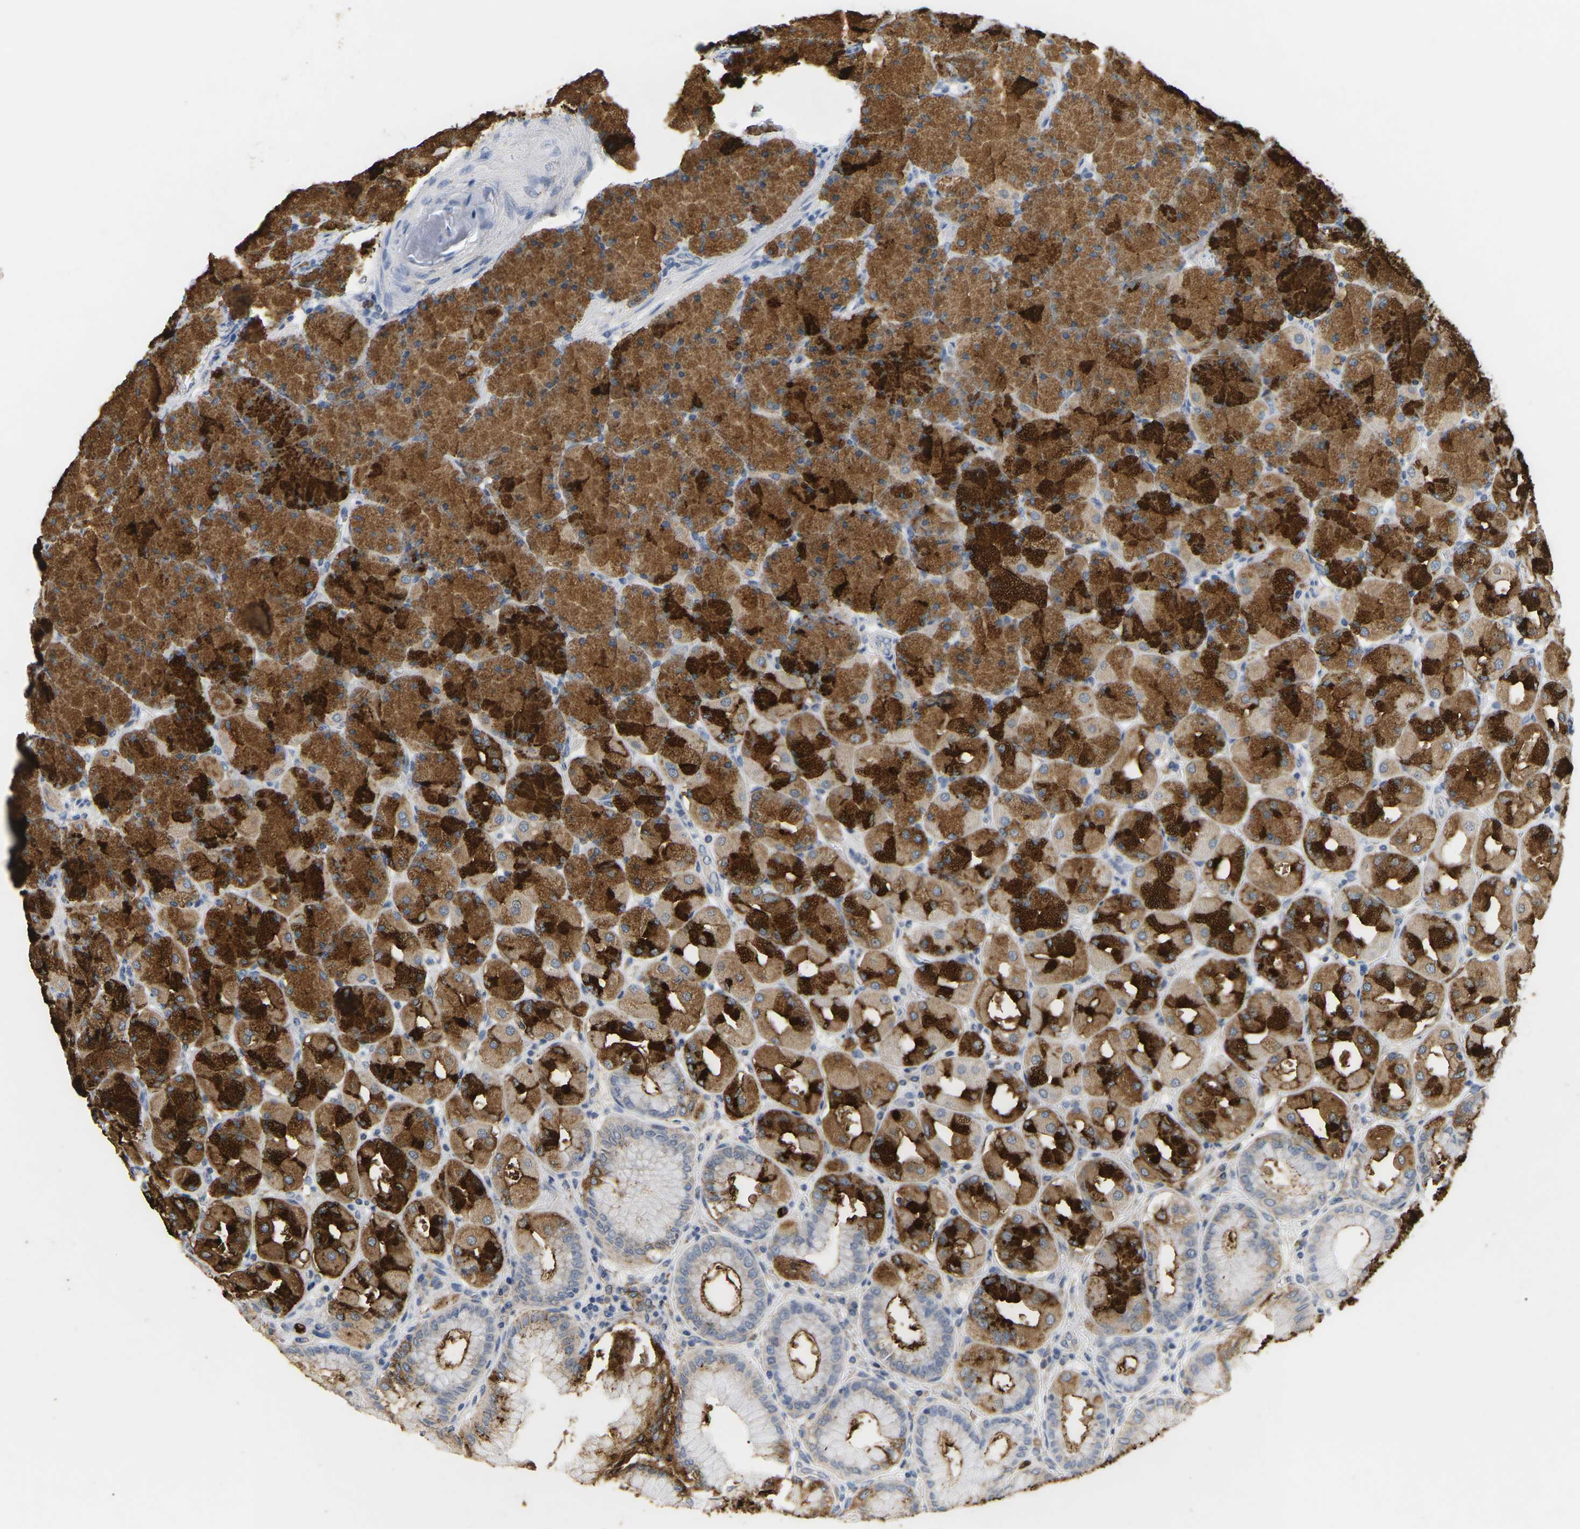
{"staining": {"intensity": "strong", "quantity": ">75%", "location": "cytoplasmic/membranous"}, "tissue": "stomach", "cell_type": "Glandular cells", "image_type": "normal", "snomed": [{"axis": "morphology", "description": "Normal tissue, NOS"}, {"axis": "topography", "description": "Stomach, upper"}], "caption": "Immunohistochemical staining of normal stomach displays strong cytoplasmic/membranous protein staining in approximately >75% of glandular cells.", "gene": "ADM", "patient": {"sex": "female", "age": 56}}